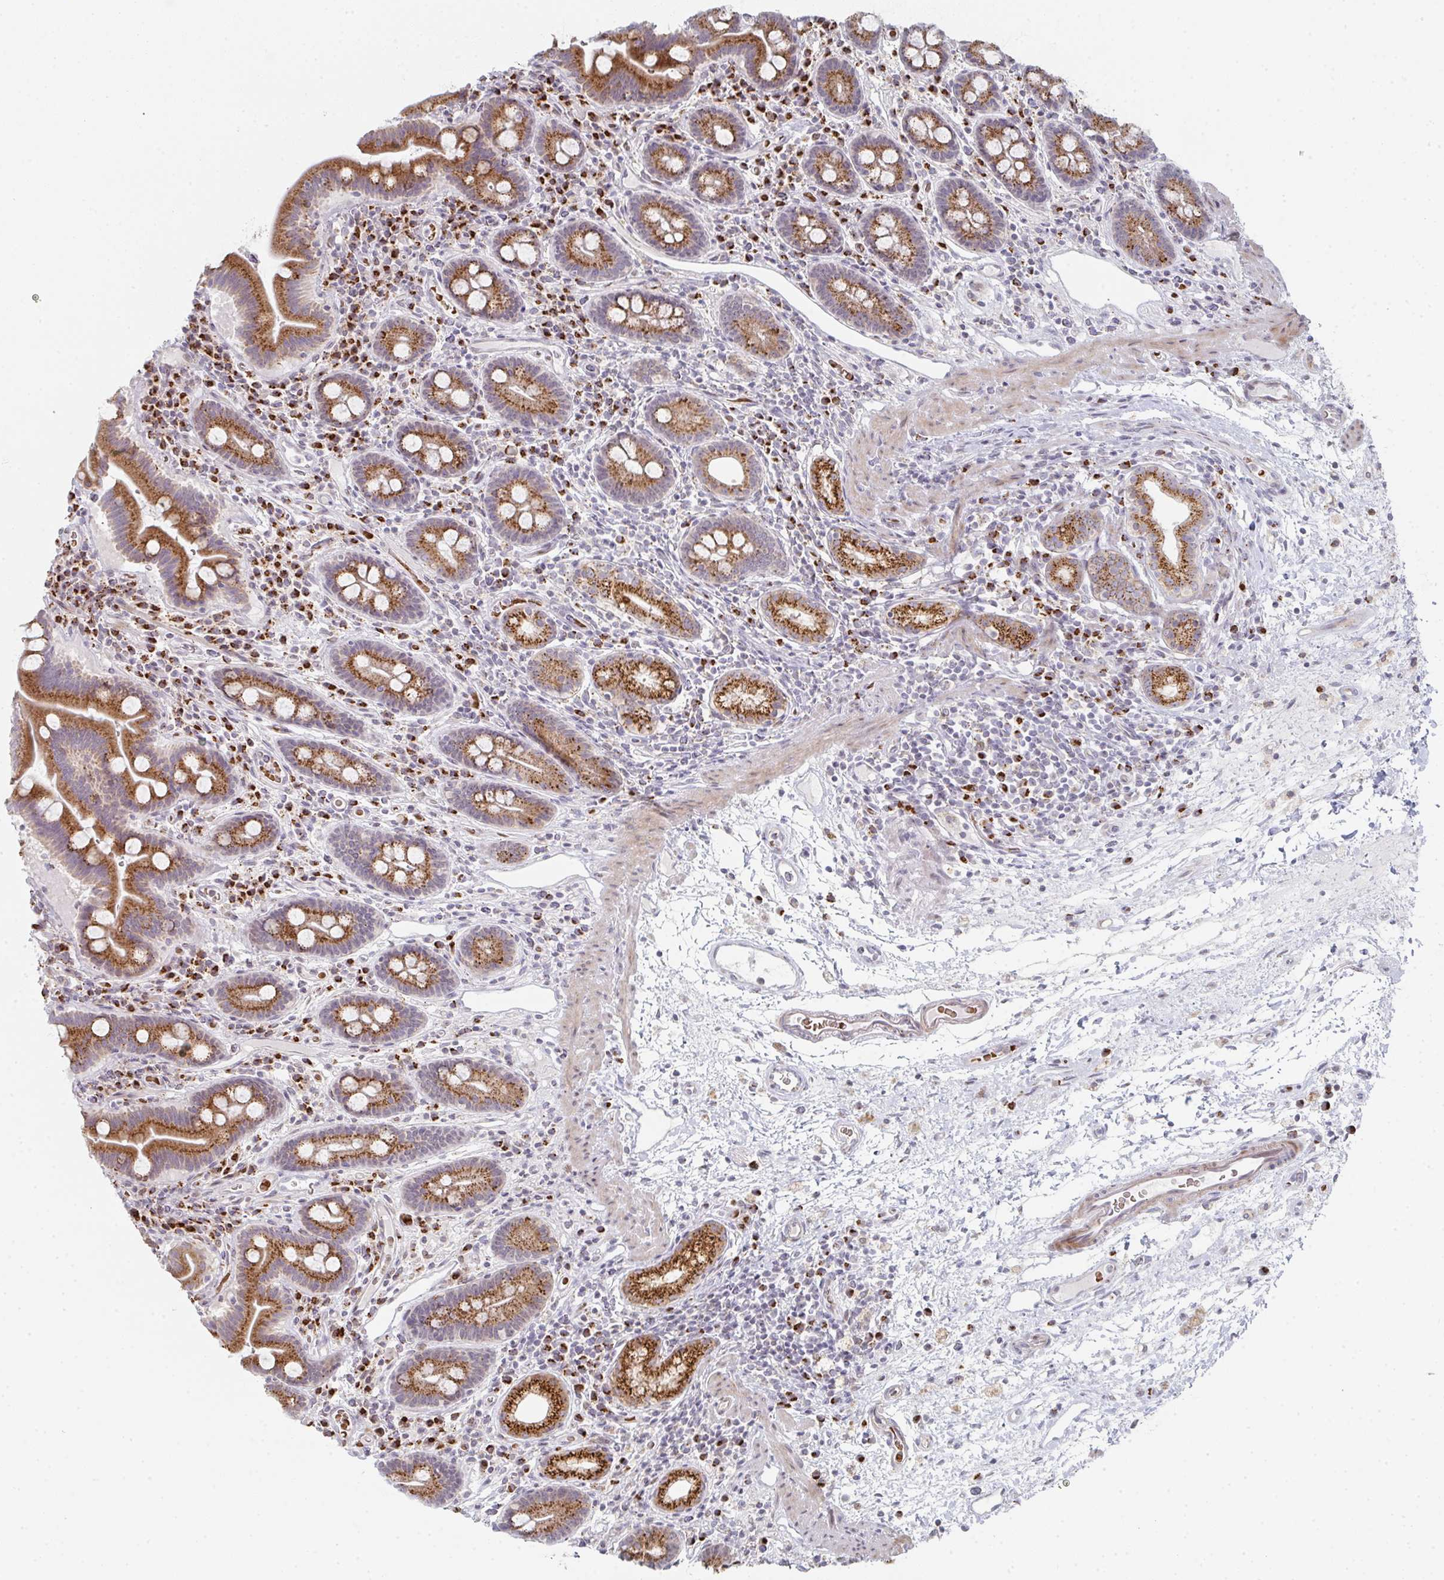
{"staining": {"intensity": "strong", "quantity": ">75%", "location": "cytoplasmic/membranous"}, "tissue": "small intestine", "cell_type": "Glandular cells", "image_type": "normal", "snomed": [{"axis": "morphology", "description": "Normal tissue, NOS"}, {"axis": "topography", "description": "Small intestine"}], "caption": "Human small intestine stained with a brown dye reveals strong cytoplasmic/membranous positive positivity in about >75% of glandular cells.", "gene": "ZNF526", "patient": {"sex": "male", "age": 26}}